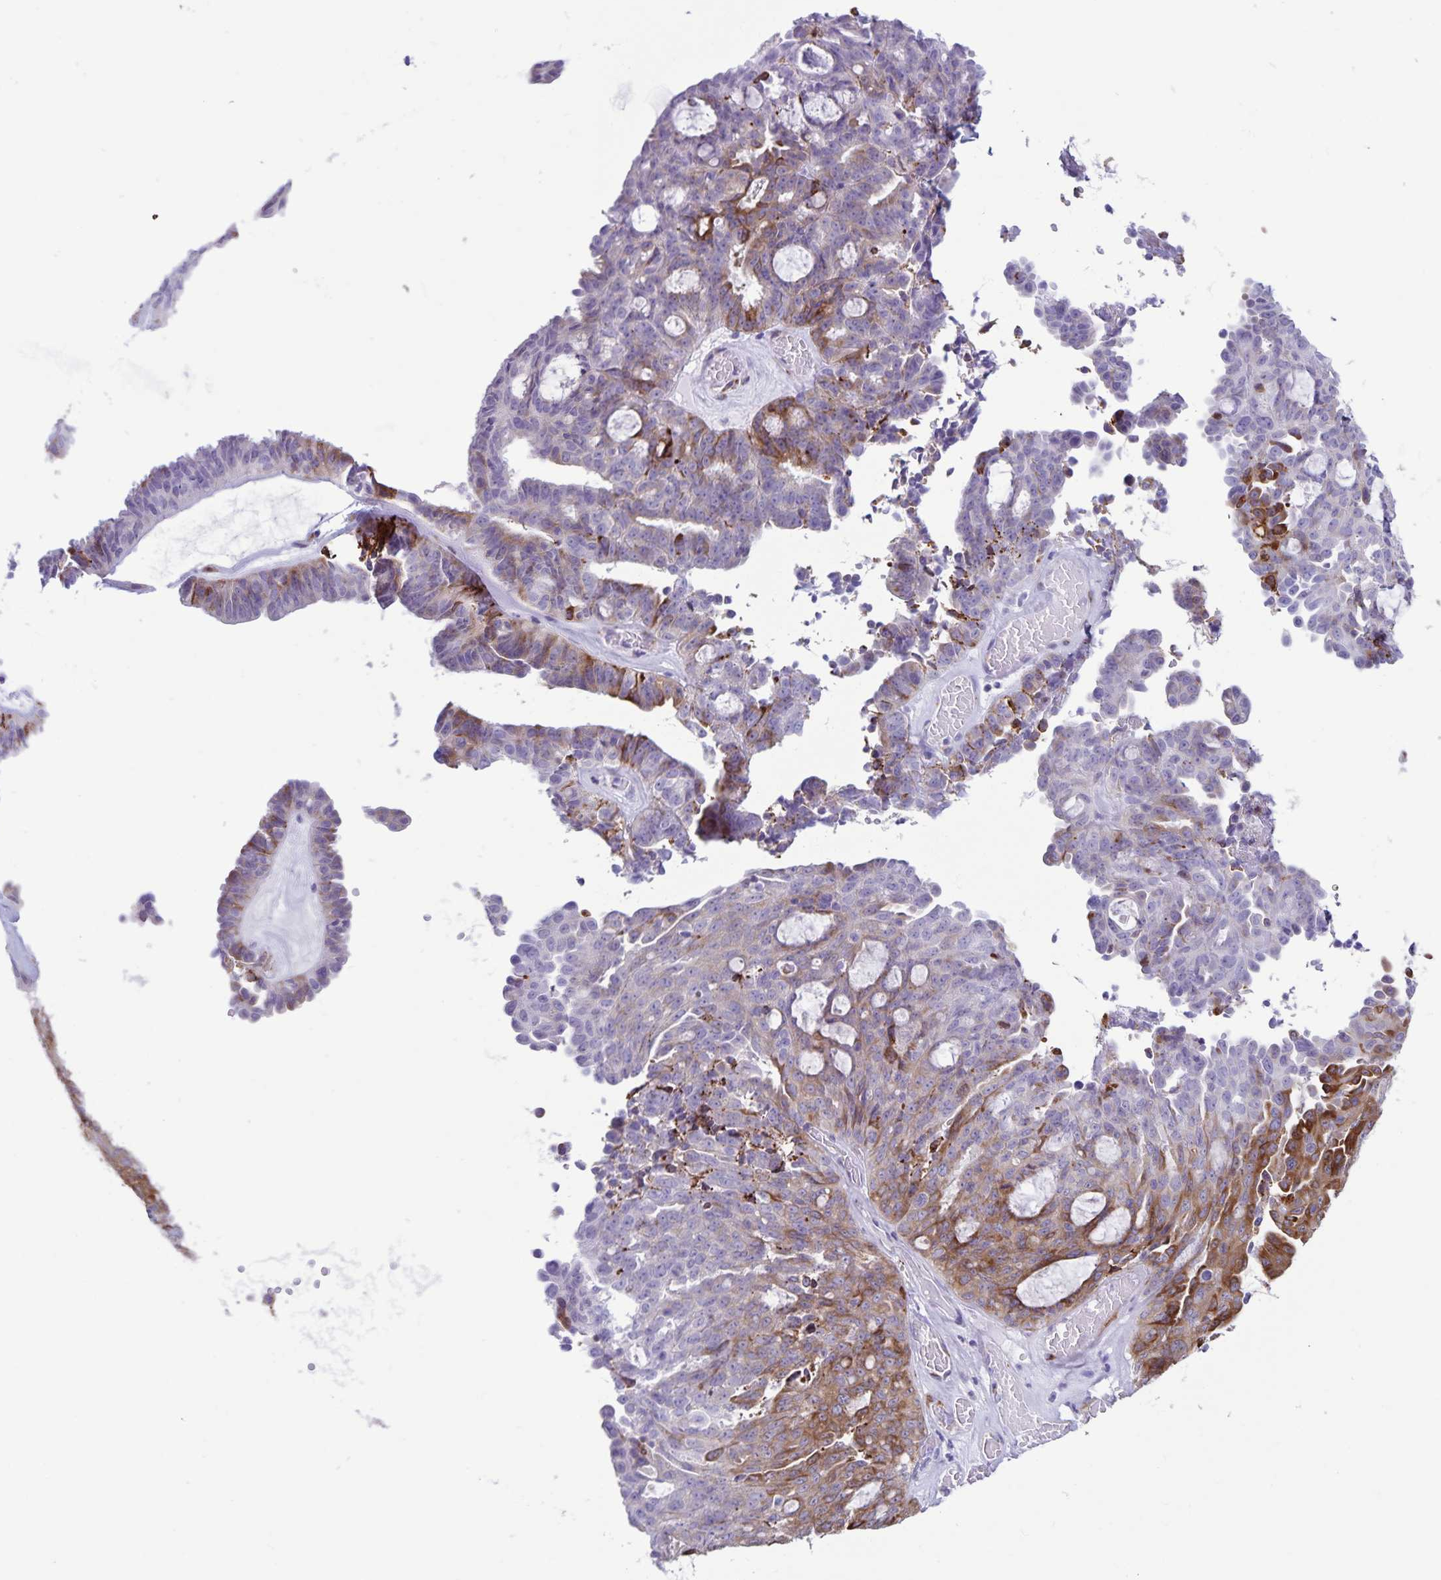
{"staining": {"intensity": "moderate", "quantity": "<25%", "location": "cytoplasmic/membranous"}, "tissue": "ovarian cancer", "cell_type": "Tumor cells", "image_type": "cancer", "snomed": [{"axis": "morphology", "description": "Cystadenocarcinoma, serous, NOS"}, {"axis": "topography", "description": "Ovary"}], "caption": "Protein expression analysis of serous cystadenocarcinoma (ovarian) reveals moderate cytoplasmic/membranous staining in approximately <25% of tumor cells.", "gene": "RCN1", "patient": {"sex": "female", "age": 71}}